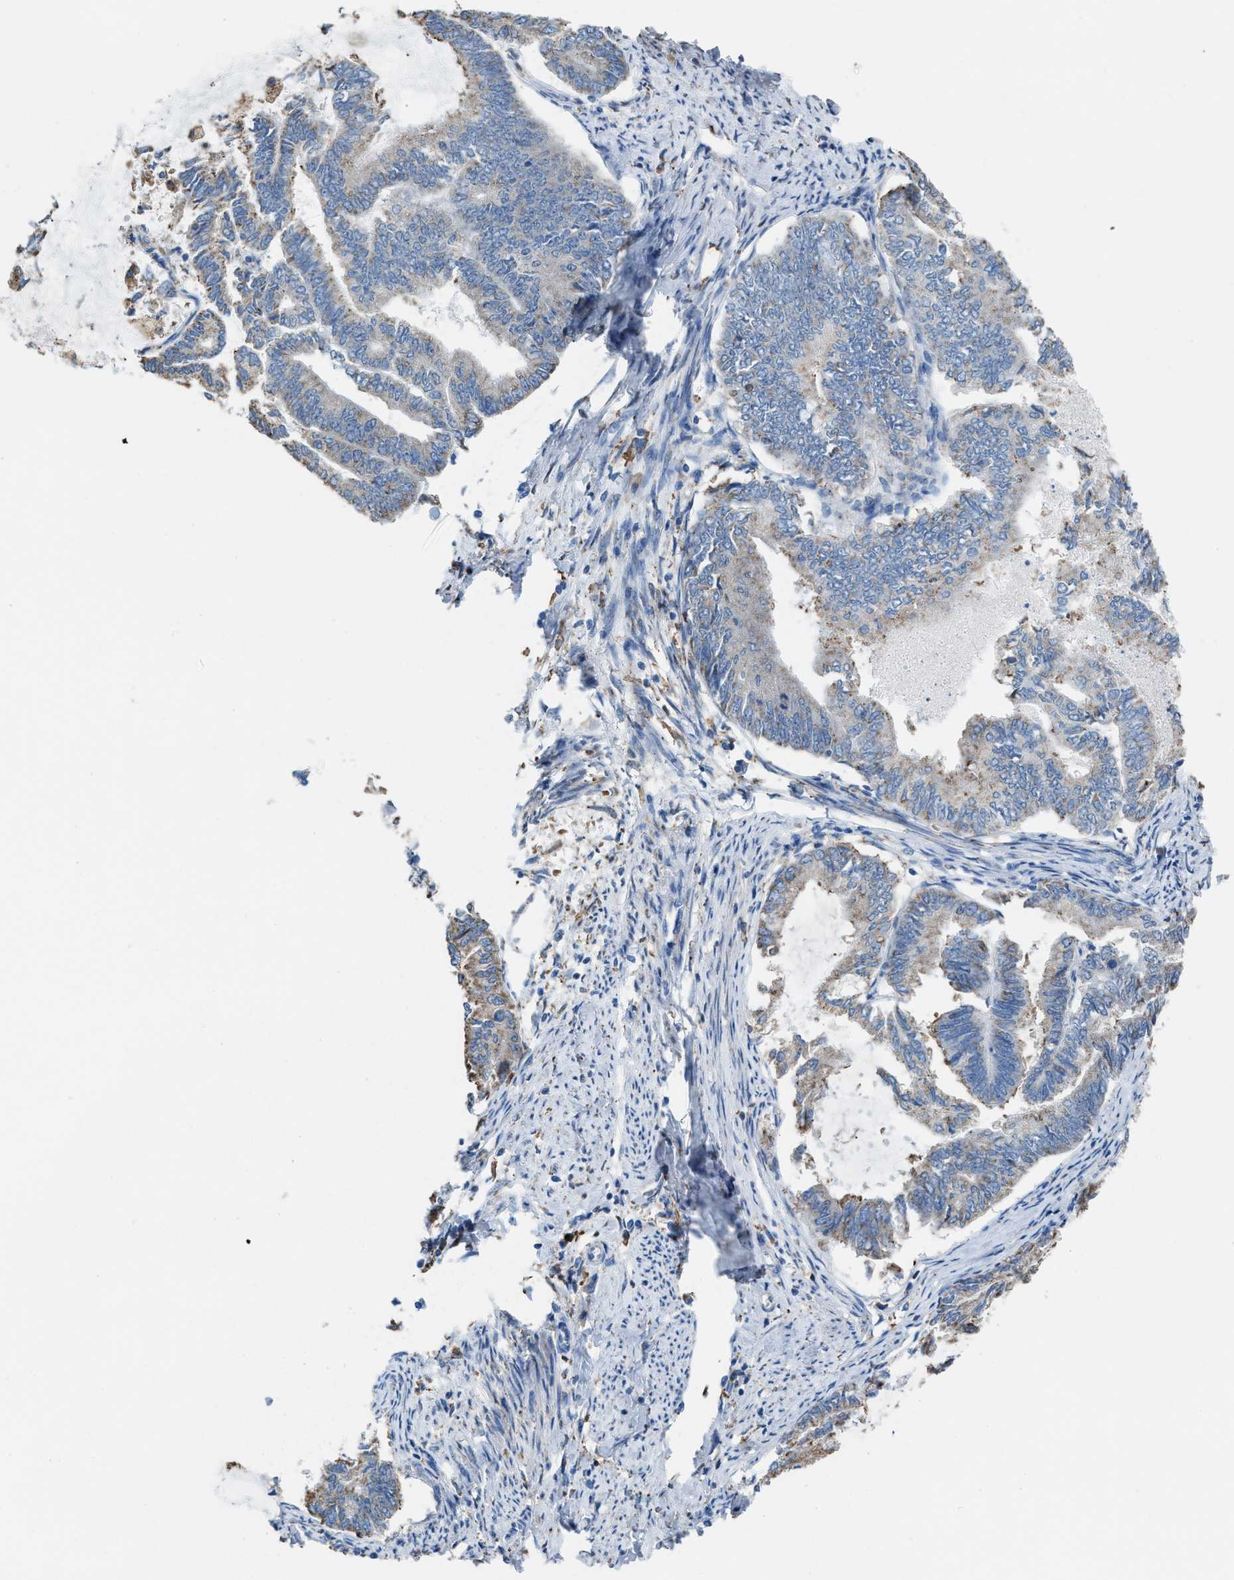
{"staining": {"intensity": "negative", "quantity": "none", "location": "none"}, "tissue": "endometrial cancer", "cell_type": "Tumor cells", "image_type": "cancer", "snomed": [{"axis": "morphology", "description": "Adenocarcinoma, NOS"}, {"axis": "topography", "description": "Endometrium"}], "caption": "Immunohistochemical staining of endometrial cancer (adenocarcinoma) shows no significant staining in tumor cells. (Brightfield microscopy of DAB (3,3'-diaminobenzidine) immunohistochemistry at high magnification).", "gene": "CA3", "patient": {"sex": "female", "age": 86}}